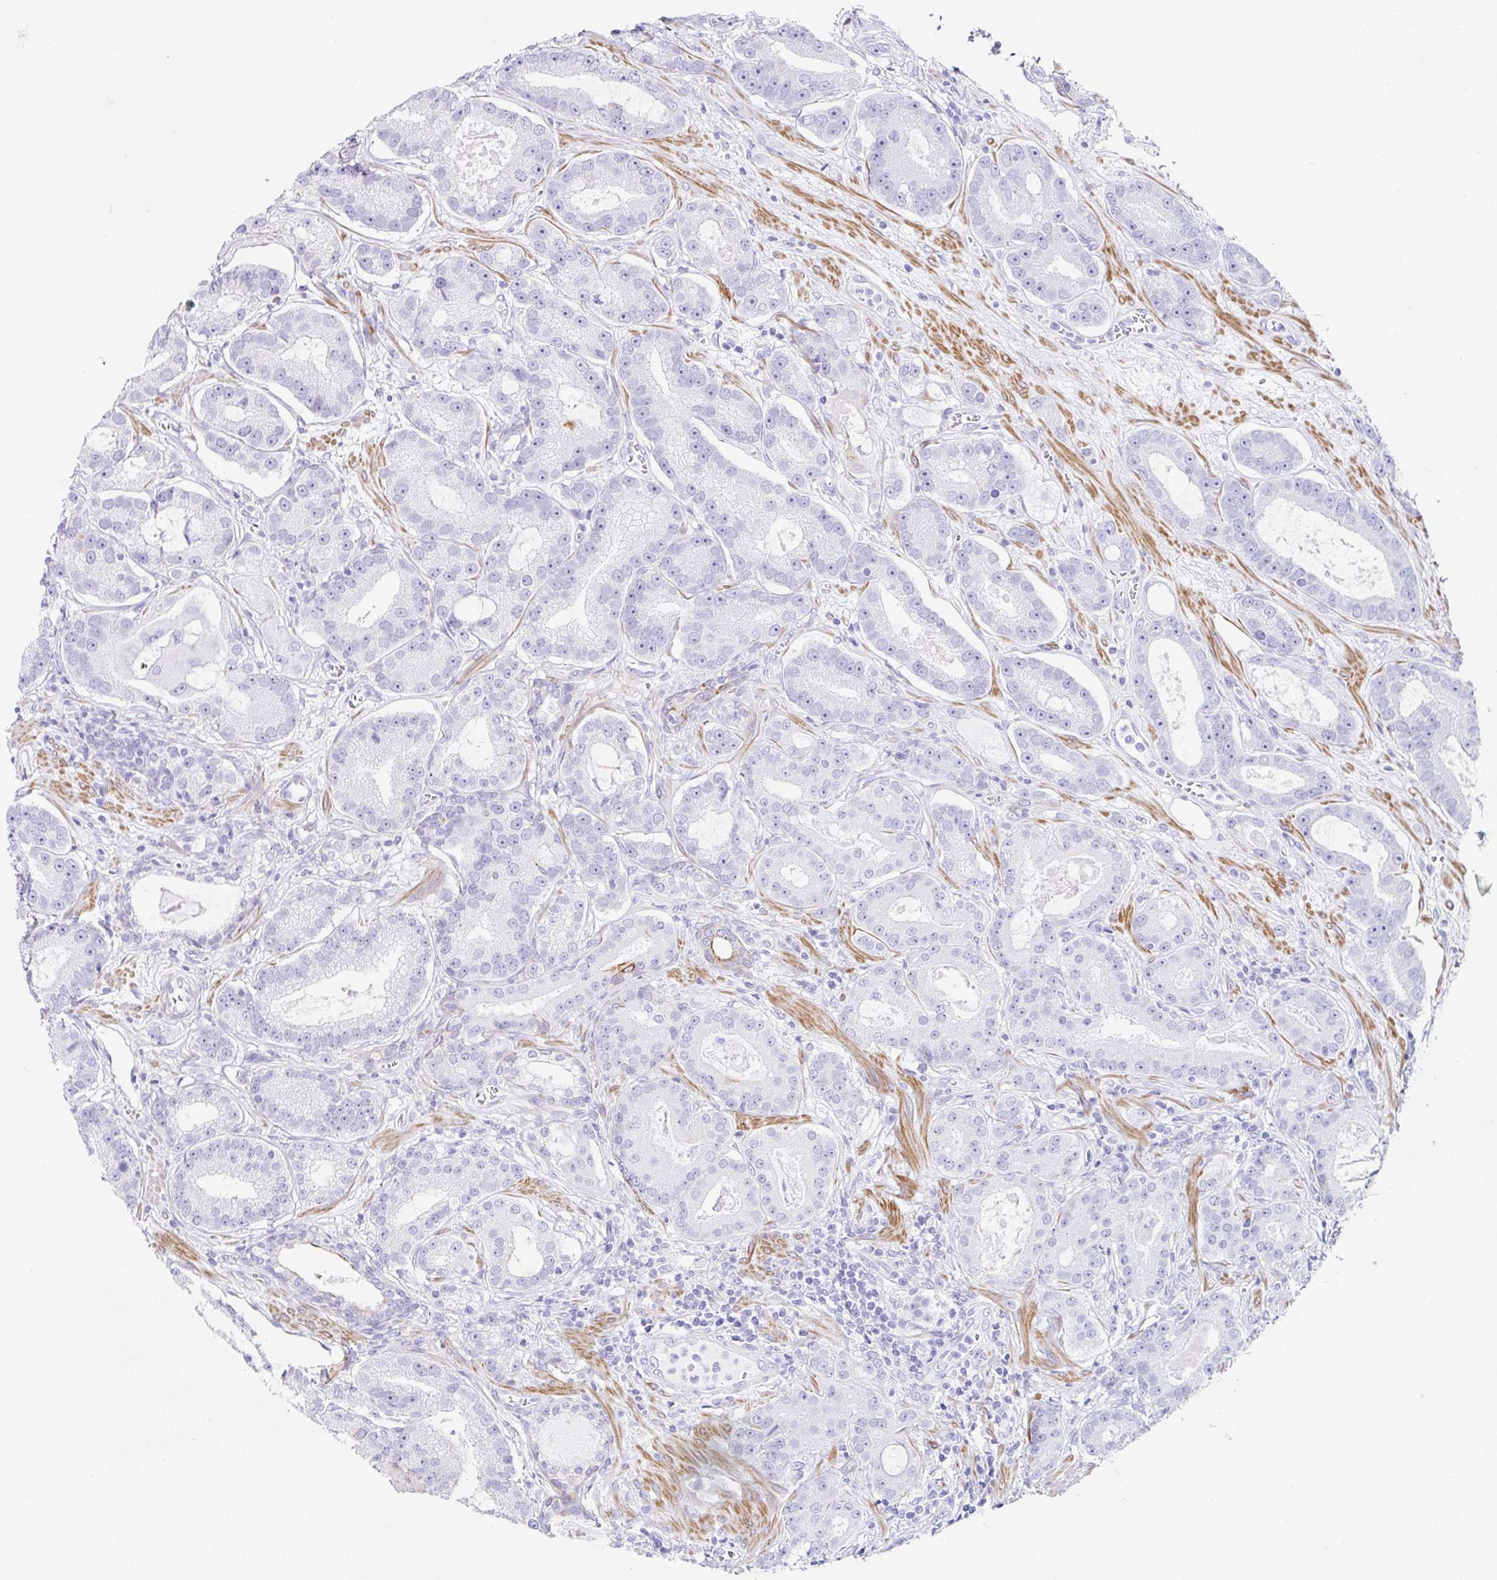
{"staining": {"intensity": "negative", "quantity": "none", "location": "none"}, "tissue": "prostate cancer", "cell_type": "Tumor cells", "image_type": "cancer", "snomed": [{"axis": "morphology", "description": "Adenocarcinoma, High grade"}, {"axis": "topography", "description": "Prostate"}], "caption": "DAB immunohistochemical staining of human prostate high-grade adenocarcinoma shows no significant positivity in tumor cells.", "gene": "CLDND2", "patient": {"sex": "male", "age": 65}}